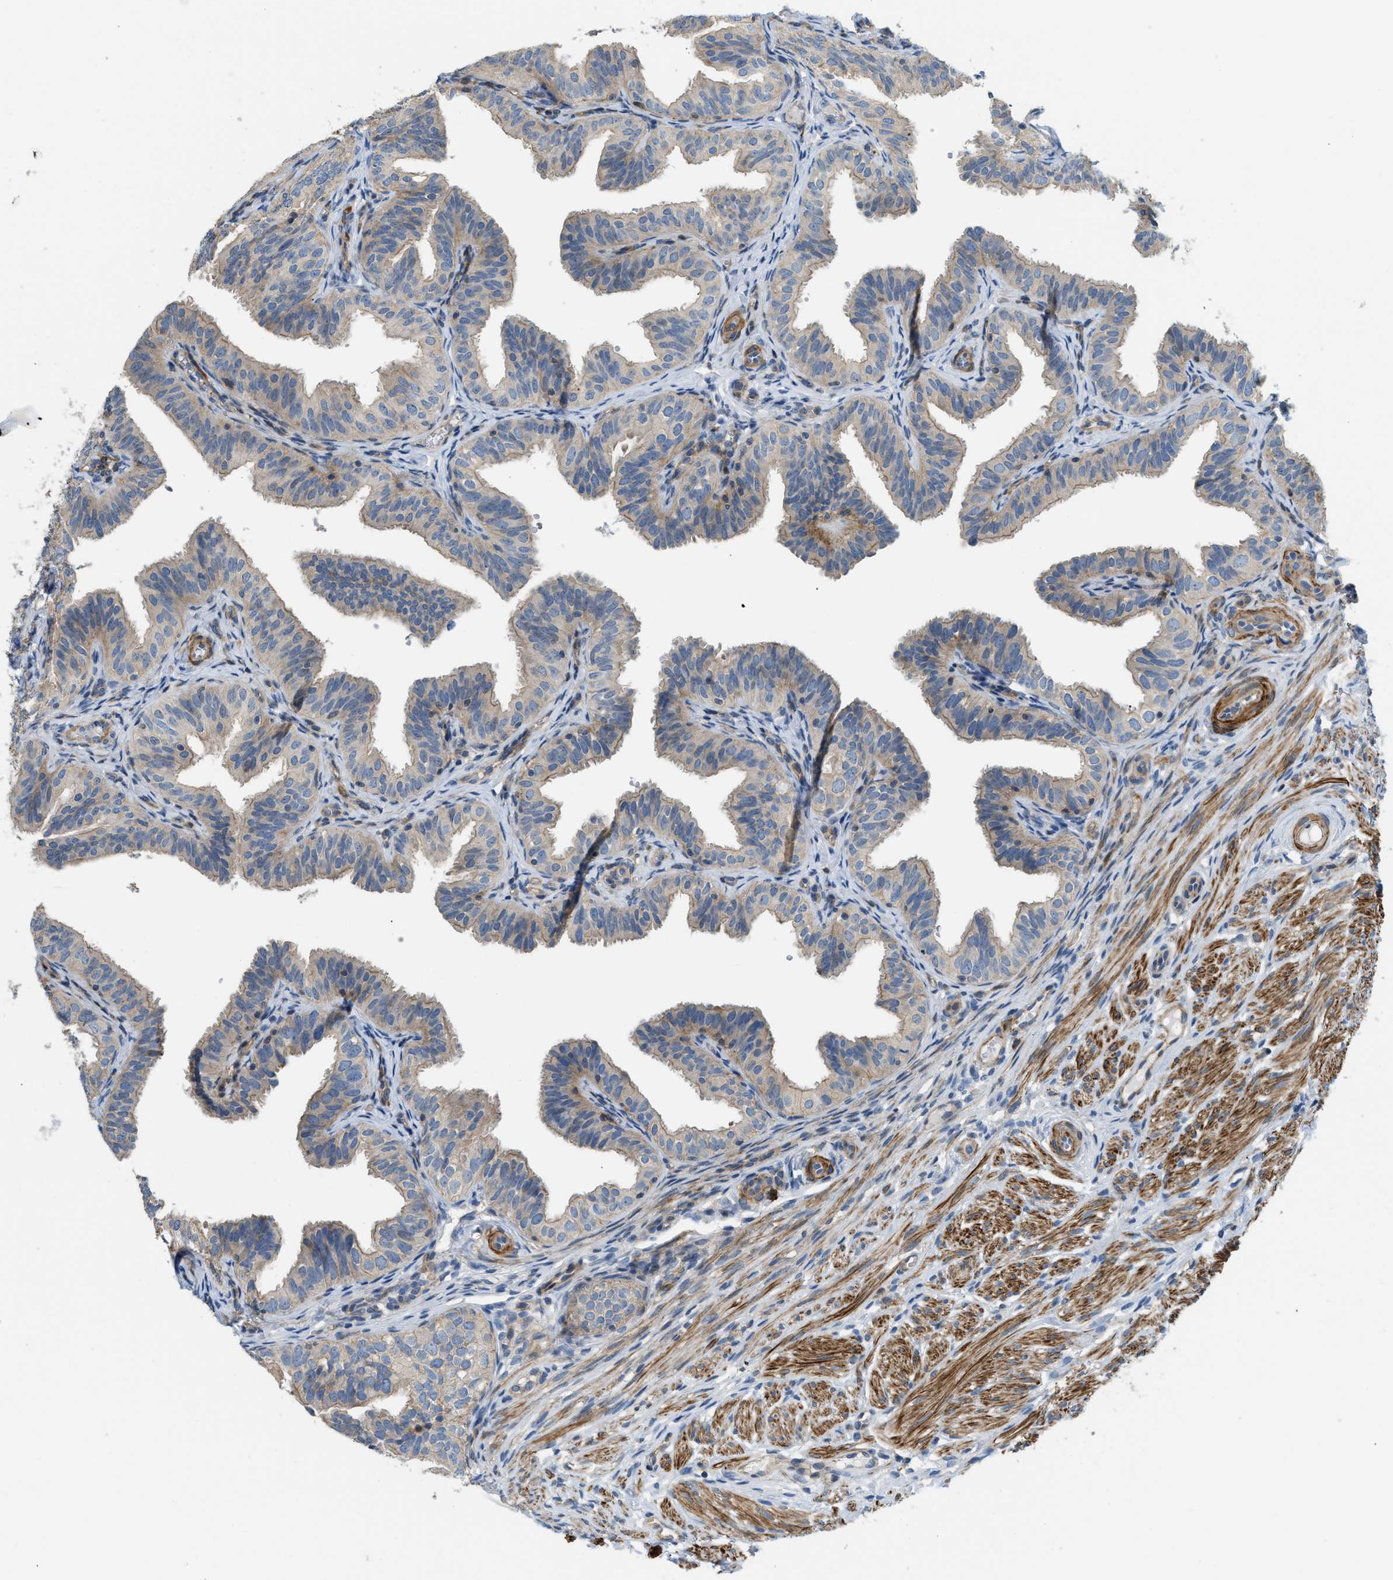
{"staining": {"intensity": "weak", "quantity": "25%-75%", "location": "cytoplasmic/membranous"}, "tissue": "fallopian tube", "cell_type": "Glandular cells", "image_type": "normal", "snomed": [{"axis": "morphology", "description": "Normal tissue, NOS"}, {"axis": "topography", "description": "Fallopian tube"}], "caption": "Immunohistochemical staining of normal human fallopian tube reveals low levels of weak cytoplasmic/membranous expression in approximately 25%-75% of glandular cells.", "gene": "BTN3A2", "patient": {"sex": "female", "age": 35}}